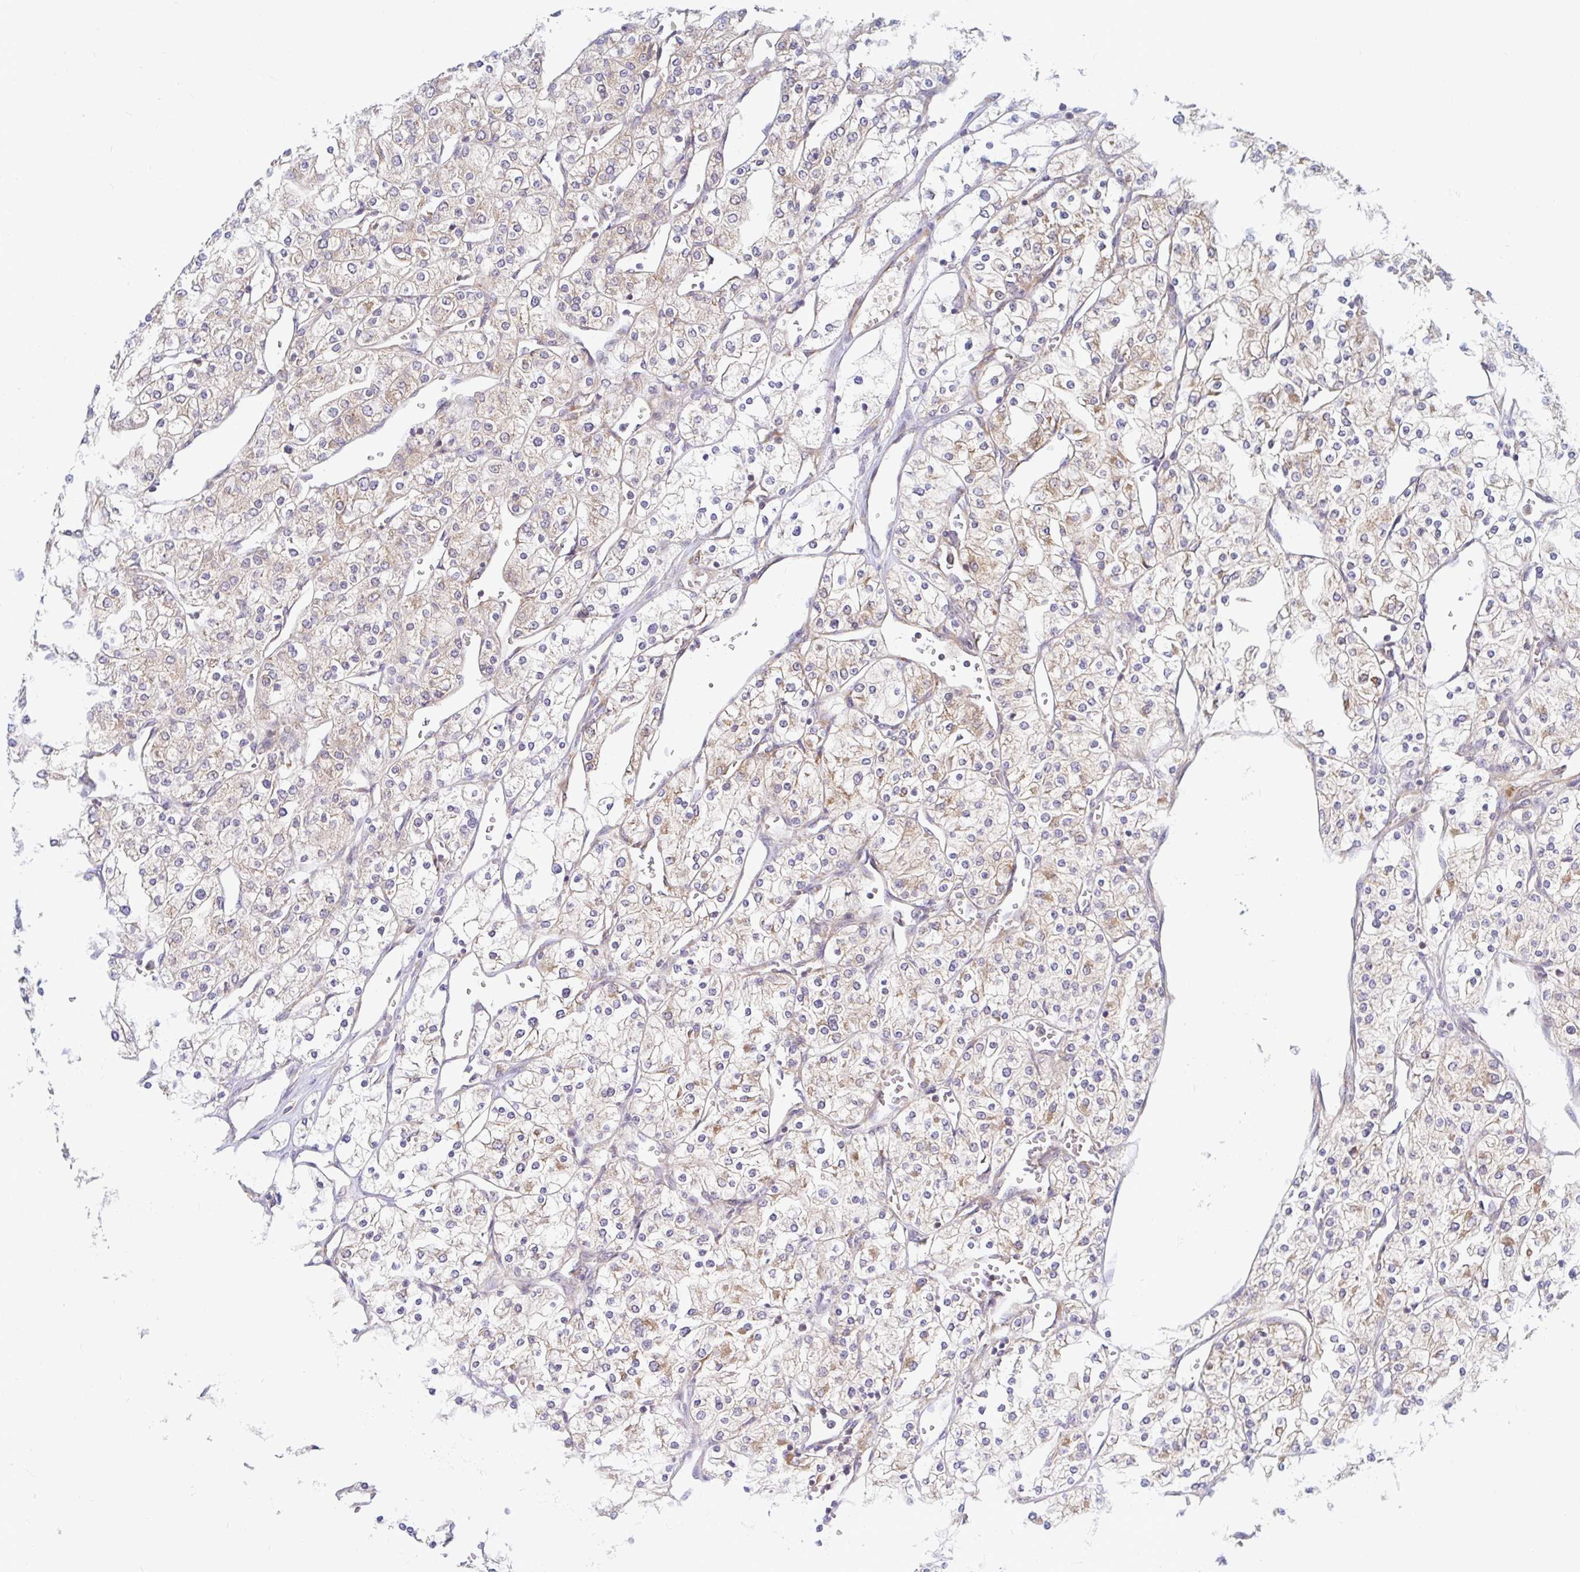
{"staining": {"intensity": "weak", "quantity": "<25%", "location": "cytoplasmic/membranous"}, "tissue": "renal cancer", "cell_type": "Tumor cells", "image_type": "cancer", "snomed": [{"axis": "morphology", "description": "Adenocarcinoma, NOS"}, {"axis": "topography", "description": "Kidney"}], "caption": "This is an immunohistochemistry histopathology image of renal cancer. There is no expression in tumor cells.", "gene": "LARP1", "patient": {"sex": "male", "age": 80}}